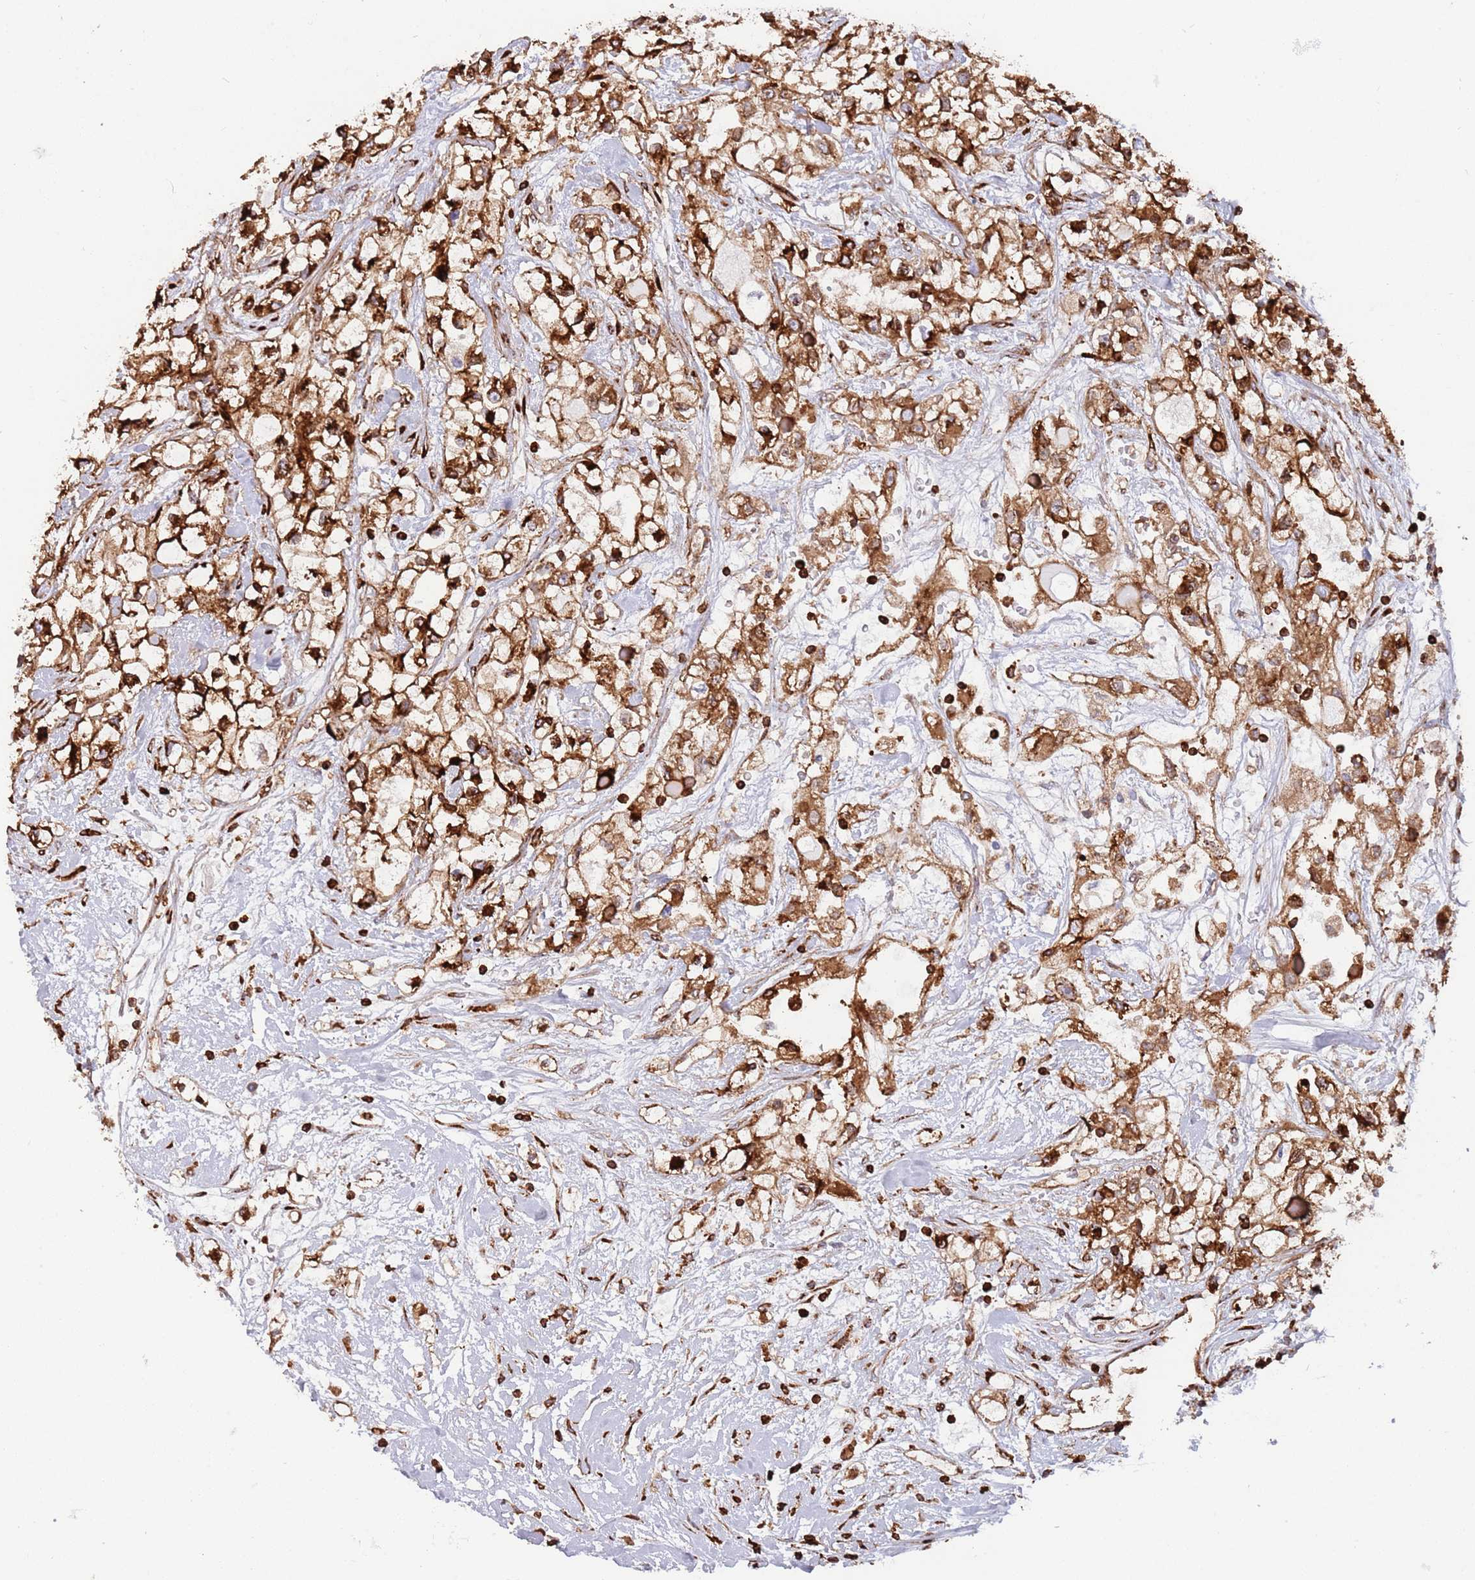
{"staining": {"intensity": "strong", "quantity": ">75%", "location": "cytoplasmic/membranous"}, "tissue": "renal cancer", "cell_type": "Tumor cells", "image_type": "cancer", "snomed": [{"axis": "morphology", "description": "Adenocarcinoma, NOS"}, {"axis": "topography", "description": "Kidney"}], "caption": "Immunohistochemical staining of human renal adenocarcinoma demonstrates strong cytoplasmic/membranous protein positivity in approximately >75% of tumor cells.", "gene": "KBTBD7", "patient": {"sex": "male", "age": 59}}